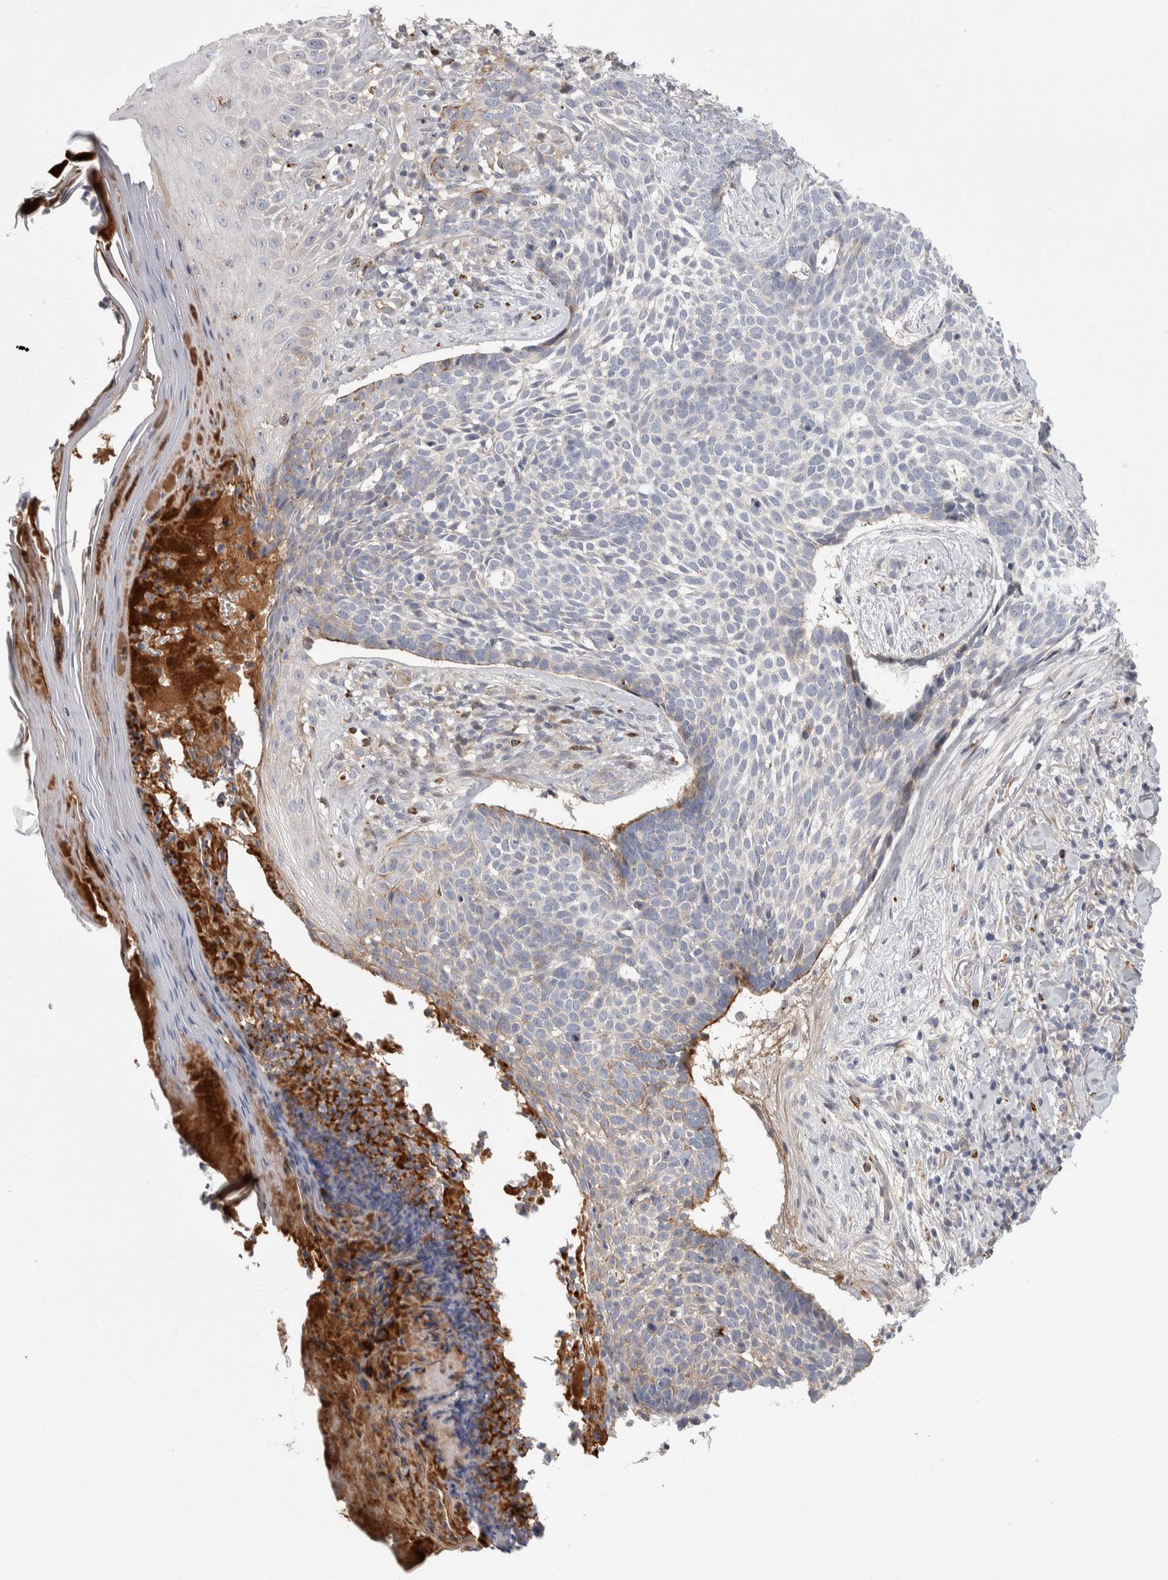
{"staining": {"intensity": "moderate", "quantity": "<25%", "location": "cytoplasmic/membranous"}, "tissue": "skin cancer", "cell_type": "Tumor cells", "image_type": "cancer", "snomed": [{"axis": "morphology", "description": "Normal tissue, NOS"}, {"axis": "morphology", "description": "Basal cell carcinoma"}, {"axis": "topography", "description": "Skin"}], "caption": "High-power microscopy captured an immunohistochemistry (IHC) image of skin basal cell carcinoma, revealing moderate cytoplasmic/membranous staining in approximately <25% of tumor cells.", "gene": "PSMG3", "patient": {"sex": "male", "age": 67}}